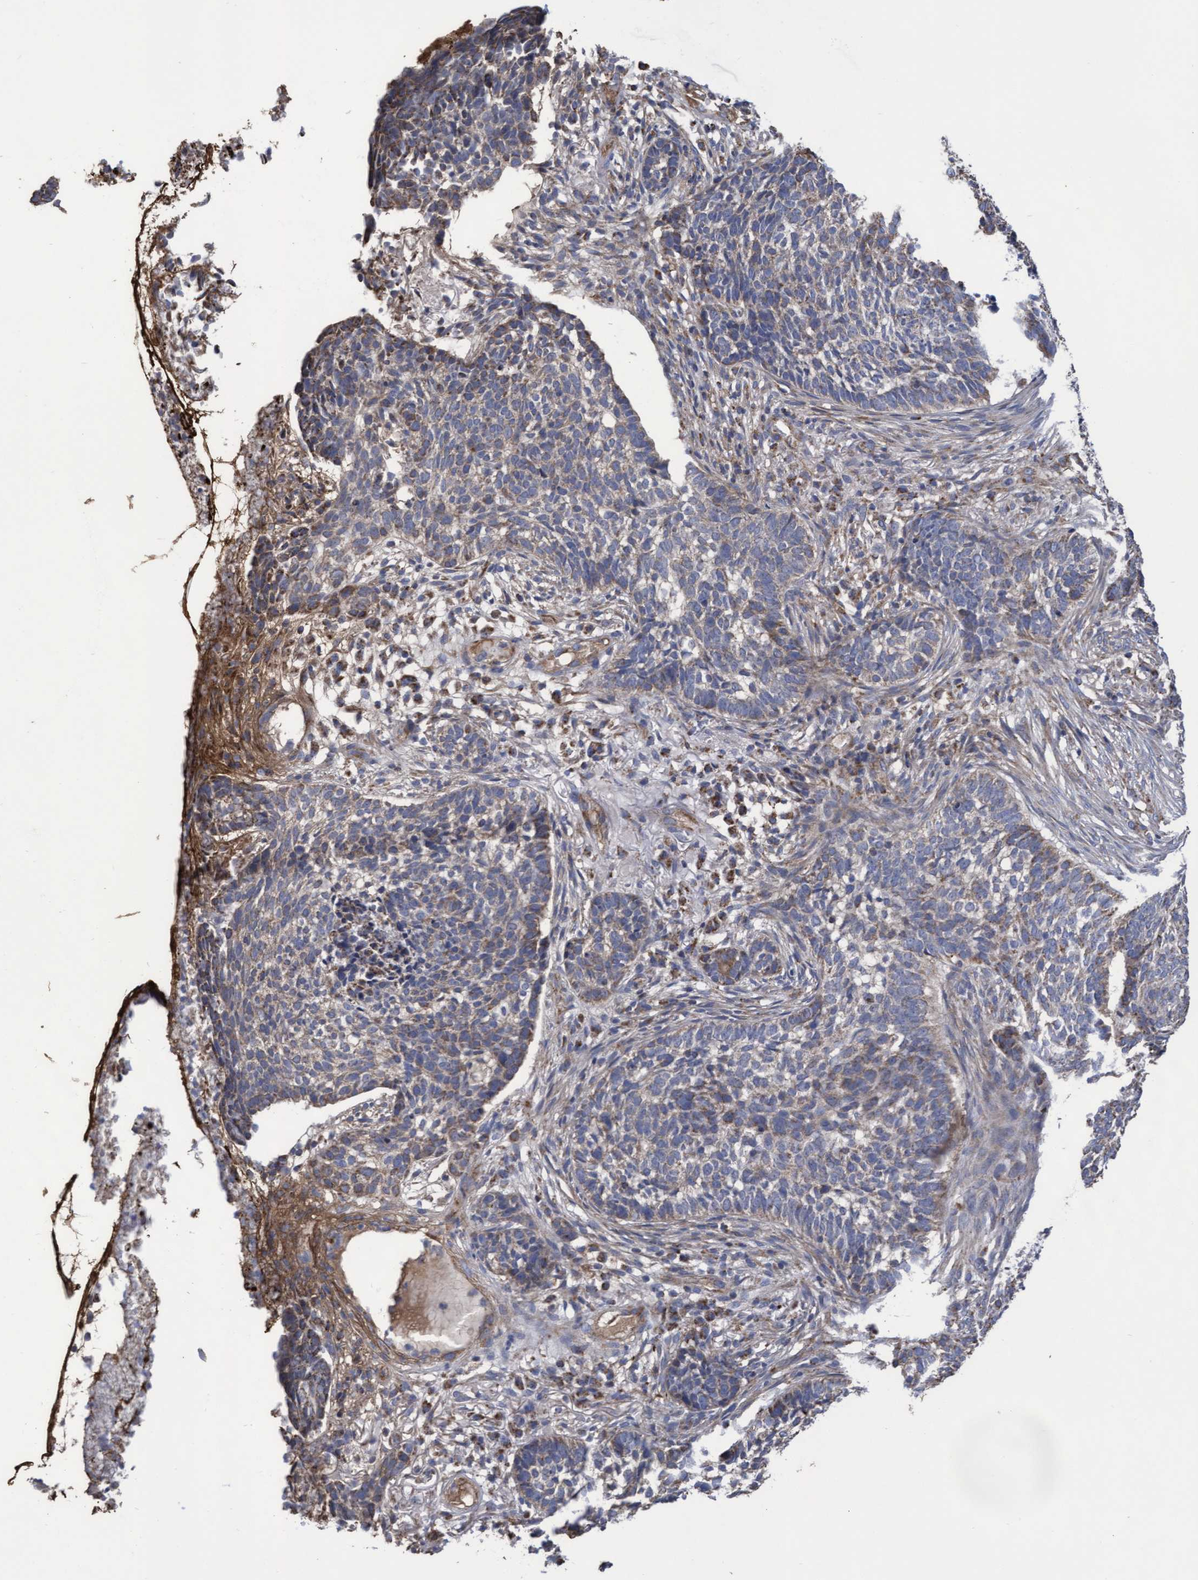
{"staining": {"intensity": "weak", "quantity": "<25%", "location": "cytoplasmic/membranous"}, "tissue": "skin cancer", "cell_type": "Tumor cells", "image_type": "cancer", "snomed": [{"axis": "morphology", "description": "Basal cell carcinoma"}, {"axis": "topography", "description": "Skin"}], "caption": "IHC of skin cancer demonstrates no staining in tumor cells.", "gene": "COBL", "patient": {"sex": "male", "age": 85}}